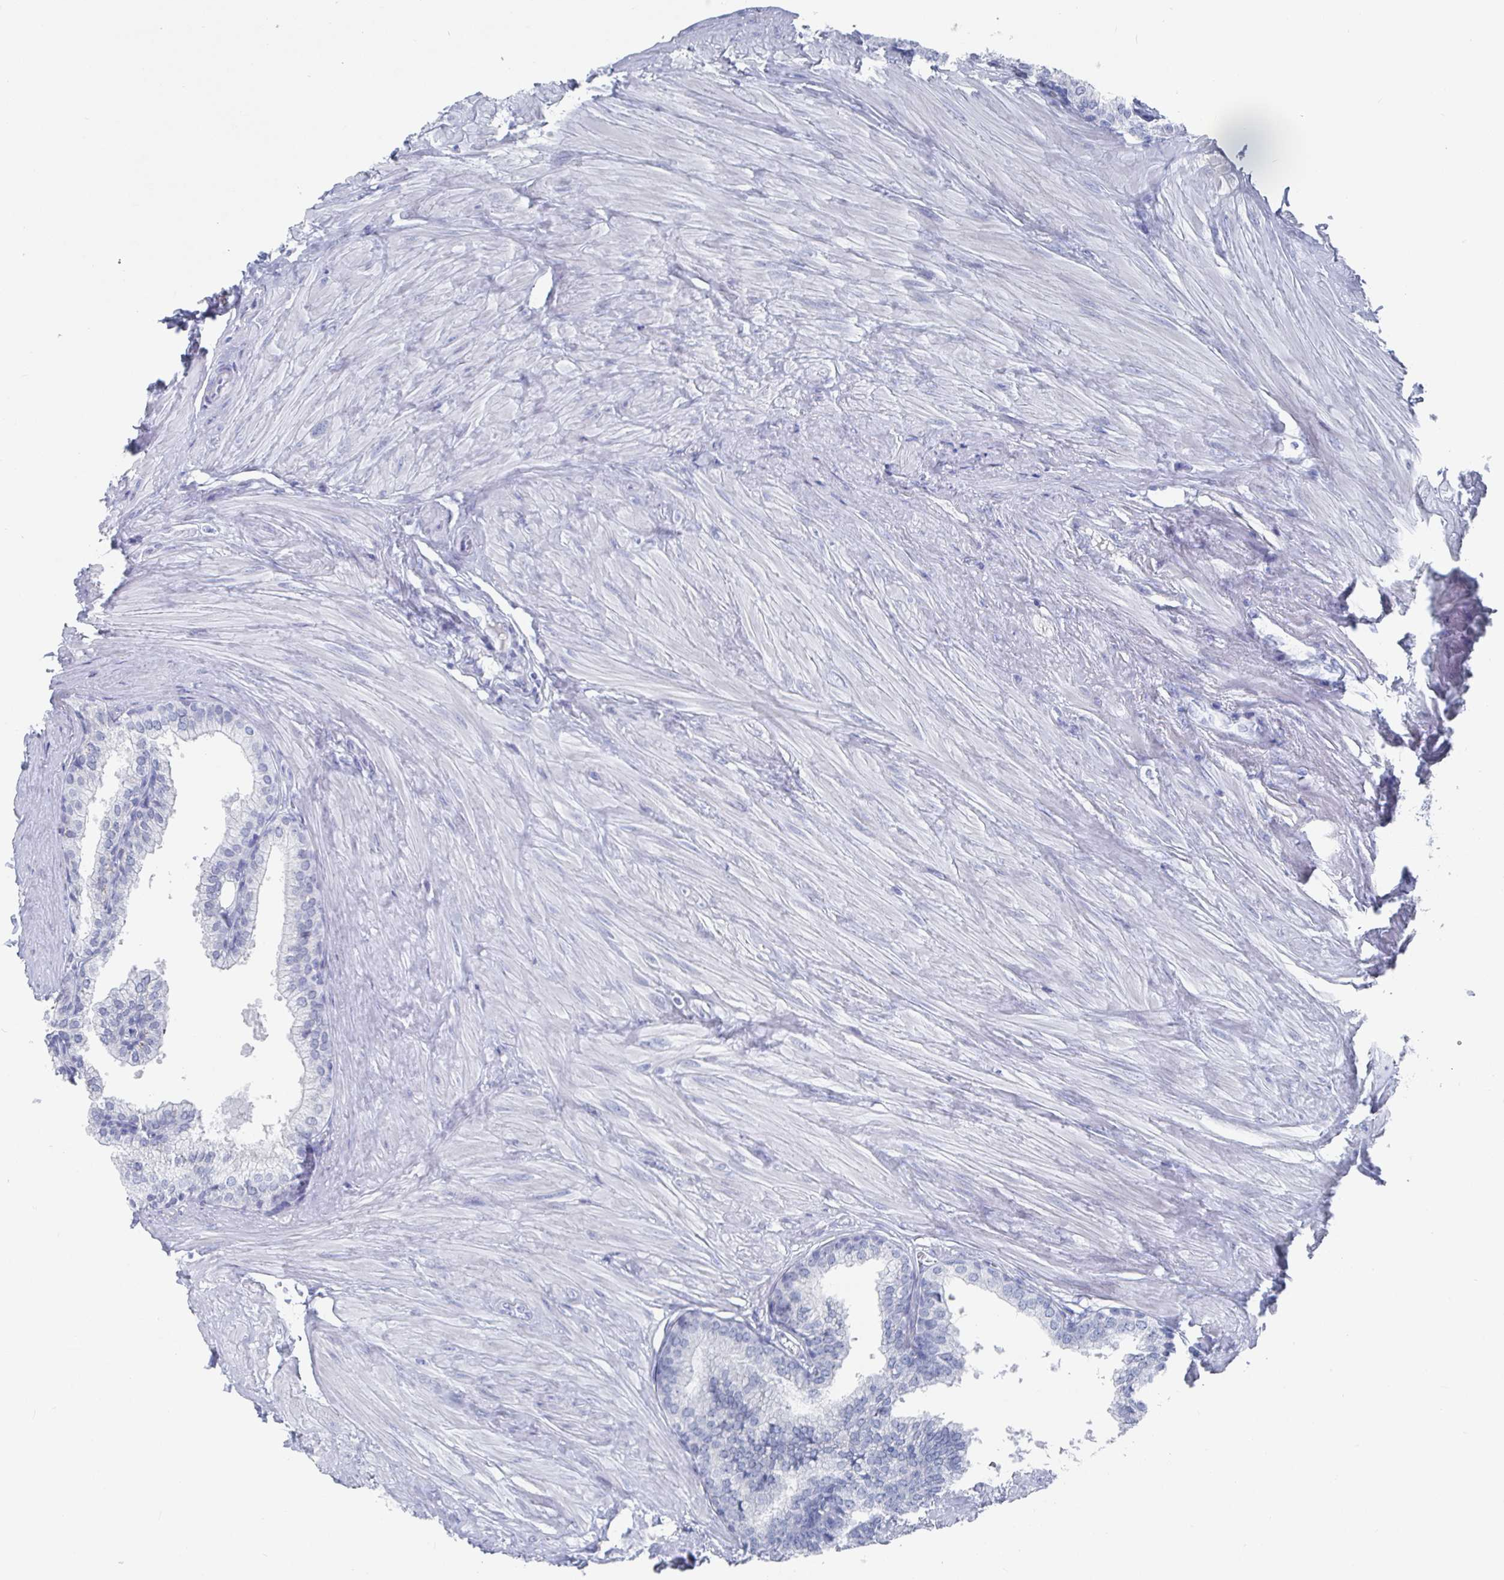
{"staining": {"intensity": "negative", "quantity": "none", "location": "none"}, "tissue": "prostate", "cell_type": "Glandular cells", "image_type": "normal", "snomed": [{"axis": "morphology", "description": "Normal tissue, NOS"}, {"axis": "topography", "description": "Prostate"}, {"axis": "topography", "description": "Peripheral nerve tissue"}], "caption": "Protein analysis of normal prostate demonstrates no significant expression in glandular cells. (DAB (3,3'-diaminobenzidine) immunohistochemistry visualized using brightfield microscopy, high magnification).", "gene": "CAMKV", "patient": {"sex": "male", "age": 55}}